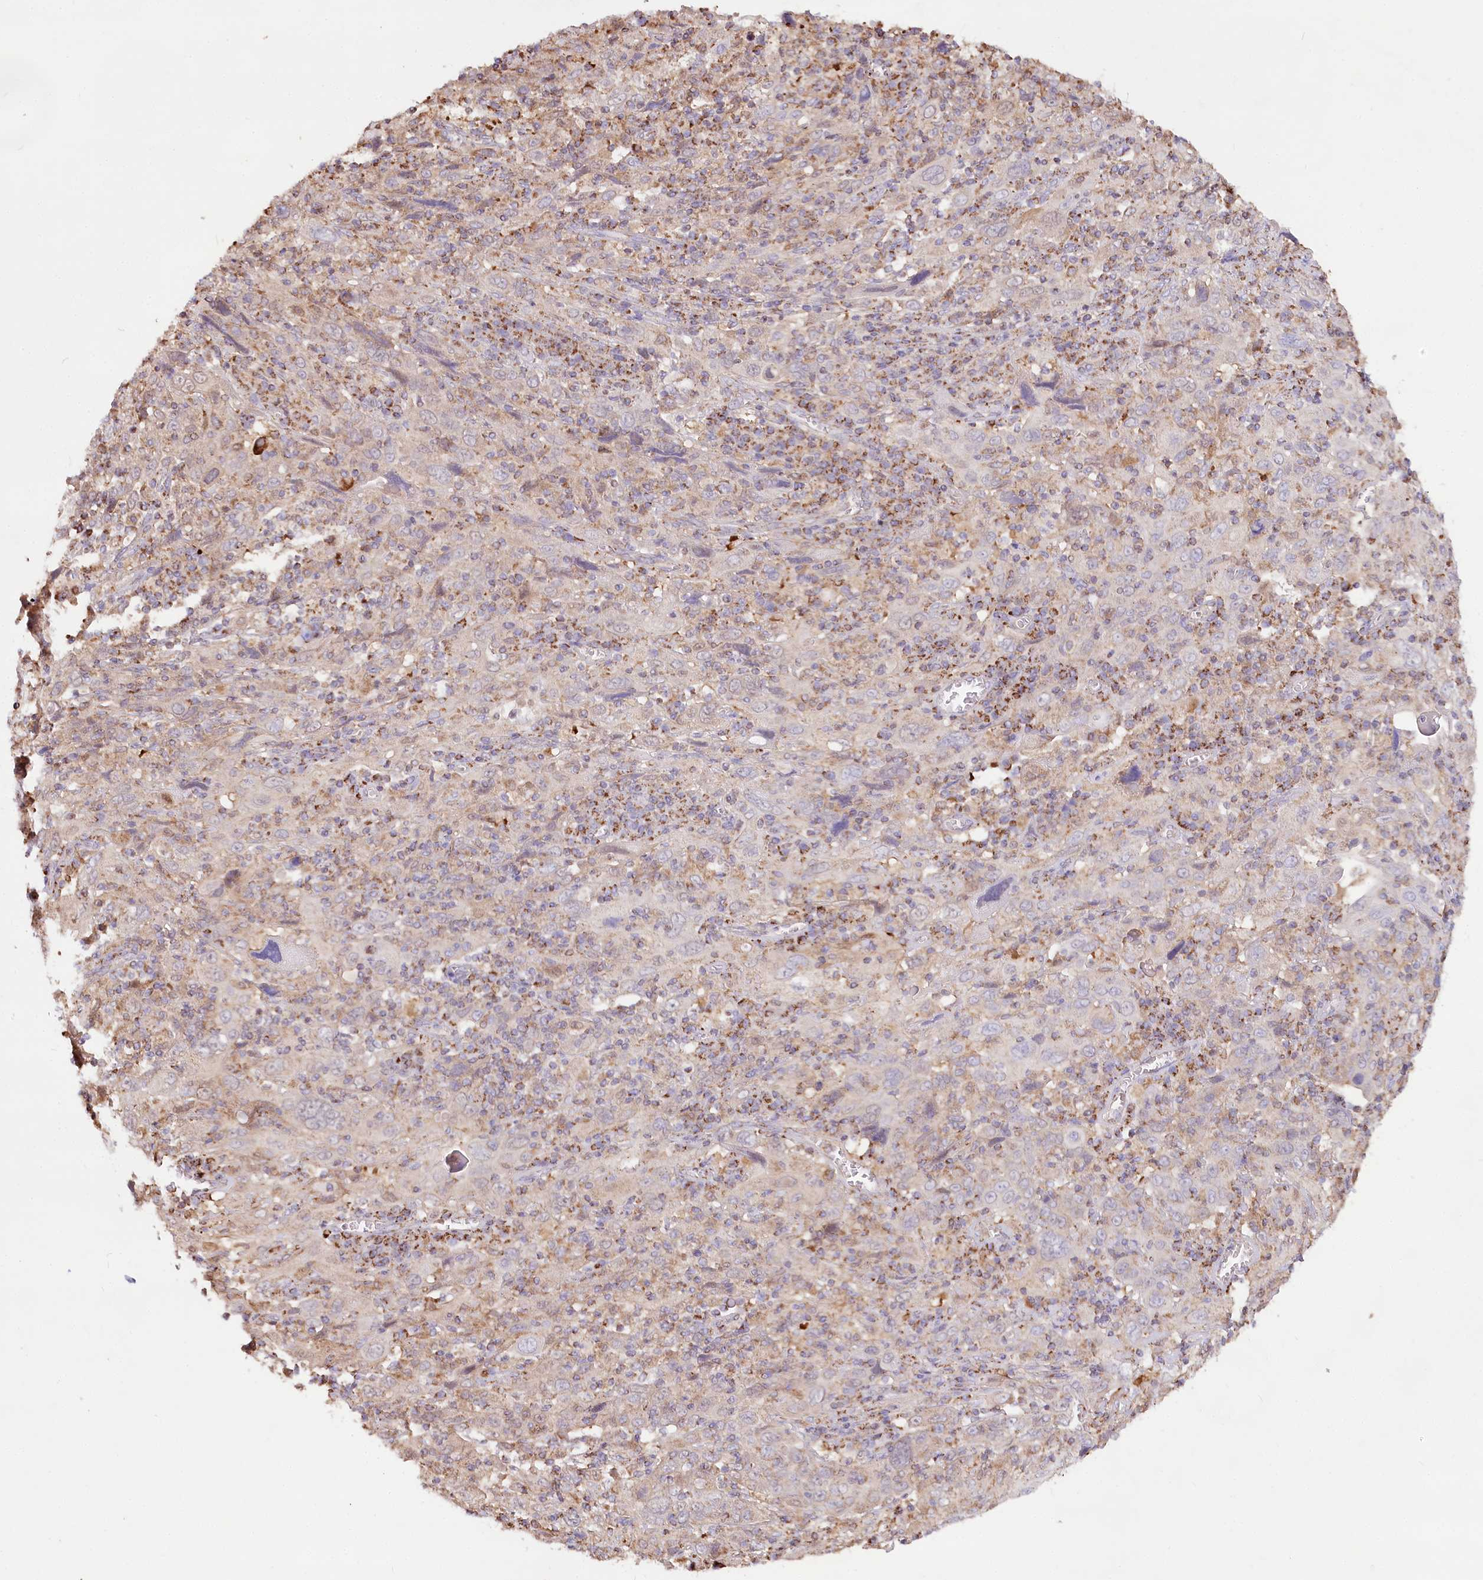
{"staining": {"intensity": "negative", "quantity": "none", "location": "none"}, "tissue": "cervical cancer", "cell_type": "Tumor cells", "image_type": "cancer", "snomed": [{"axis": "morphology", "description": "Squamous cell carcinoma, NOS"}, {"axis": "topography", "description": "Cervix"}], "caption": "Tumor cells show no significant staining in squamous cell carcinoma (cervical).", "gene": "TASOR2", "patient": {"sex": "female", "age": 46}}